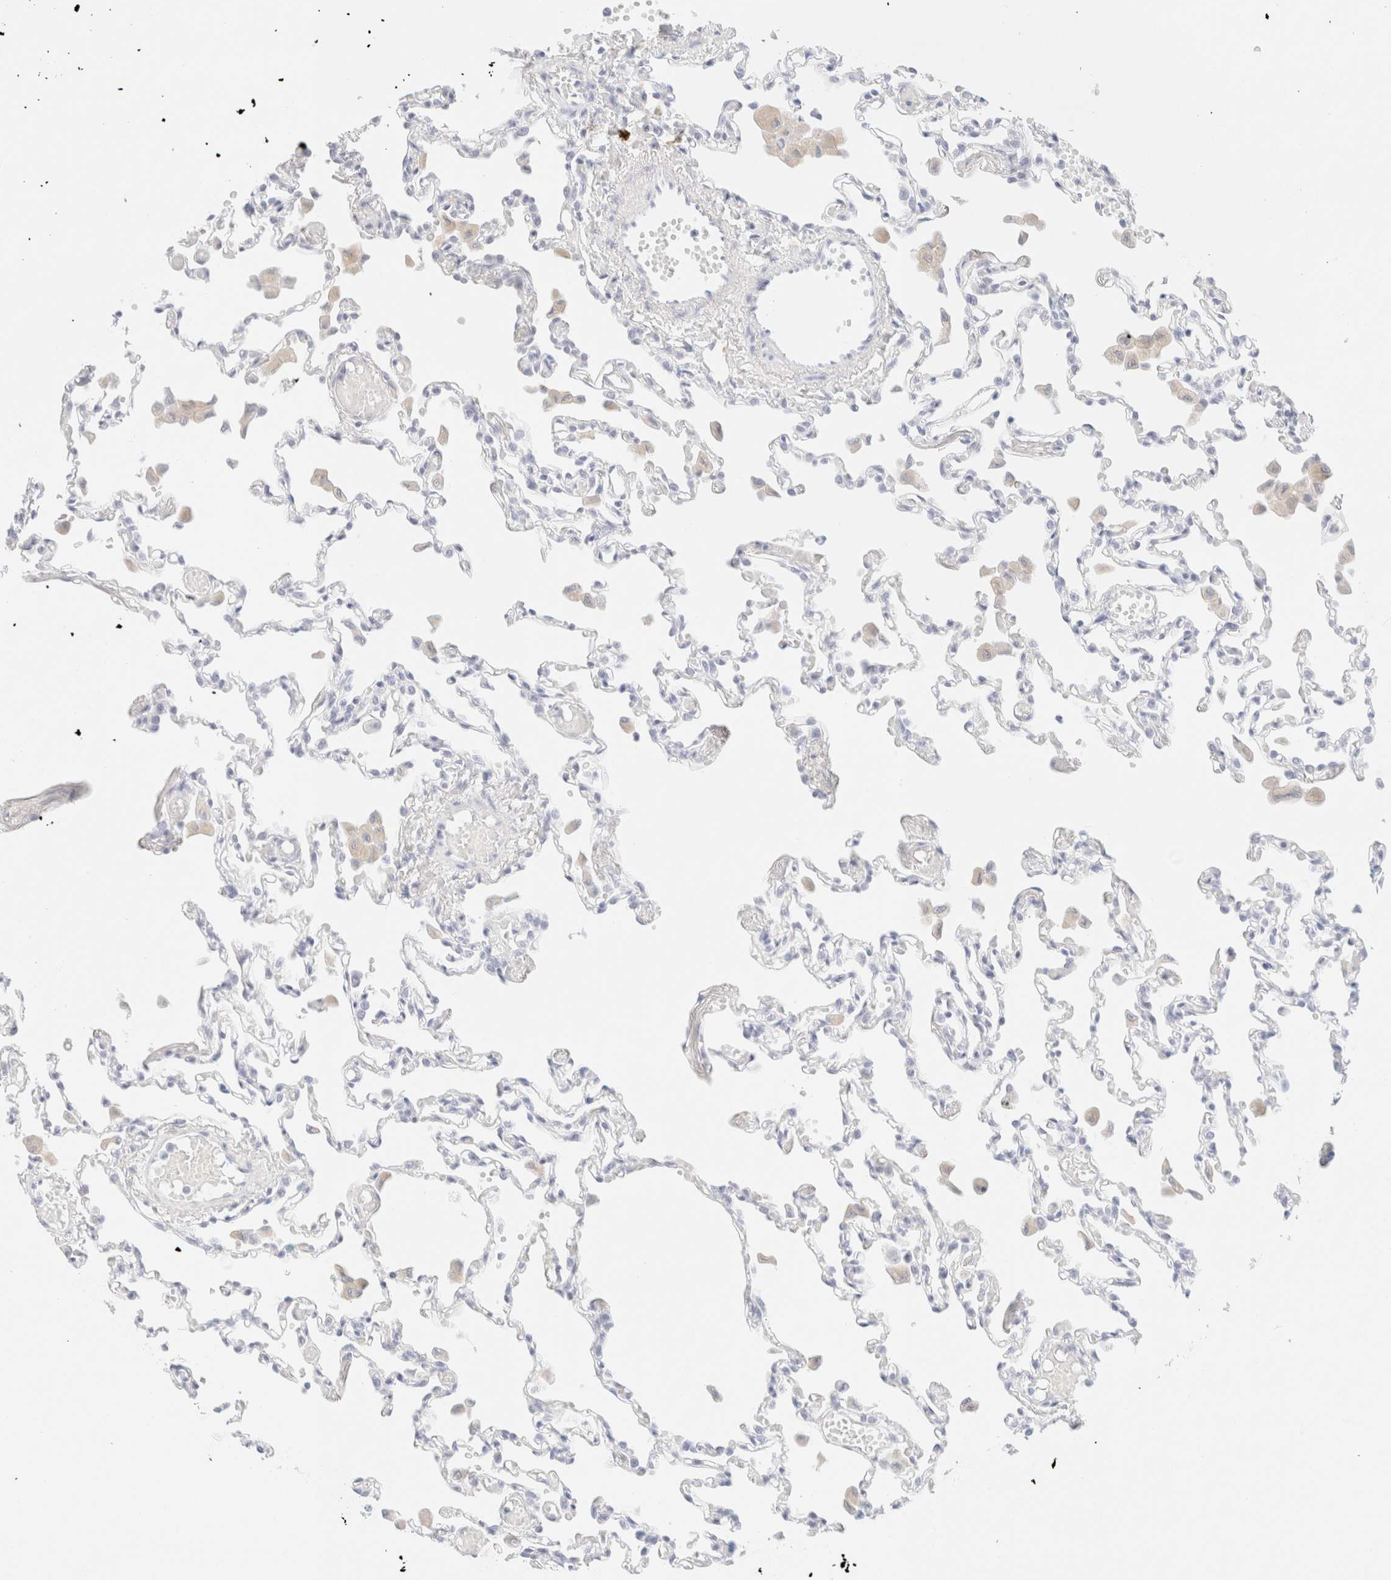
{"staining": {"intensity": "negative", "quantity": "none", "location": "none"}, "tissue": "lung", "cell_type": "Alveolar cells", "image_type": "normal", "snomed": [{"axis": "morphology", "description": "Normal tissue, NOS"}, {"axis": "topography", "description": "Bronchus"}, {"axis": "topography", "description": "Lung"}], "caption": "High power microscopy photomicrograph of an IHC histopathology image of benign lung, revealing no significant expression in alveolar cells.", "gene": "KRT15", "patient": {"sex": "female", "age": 49}}